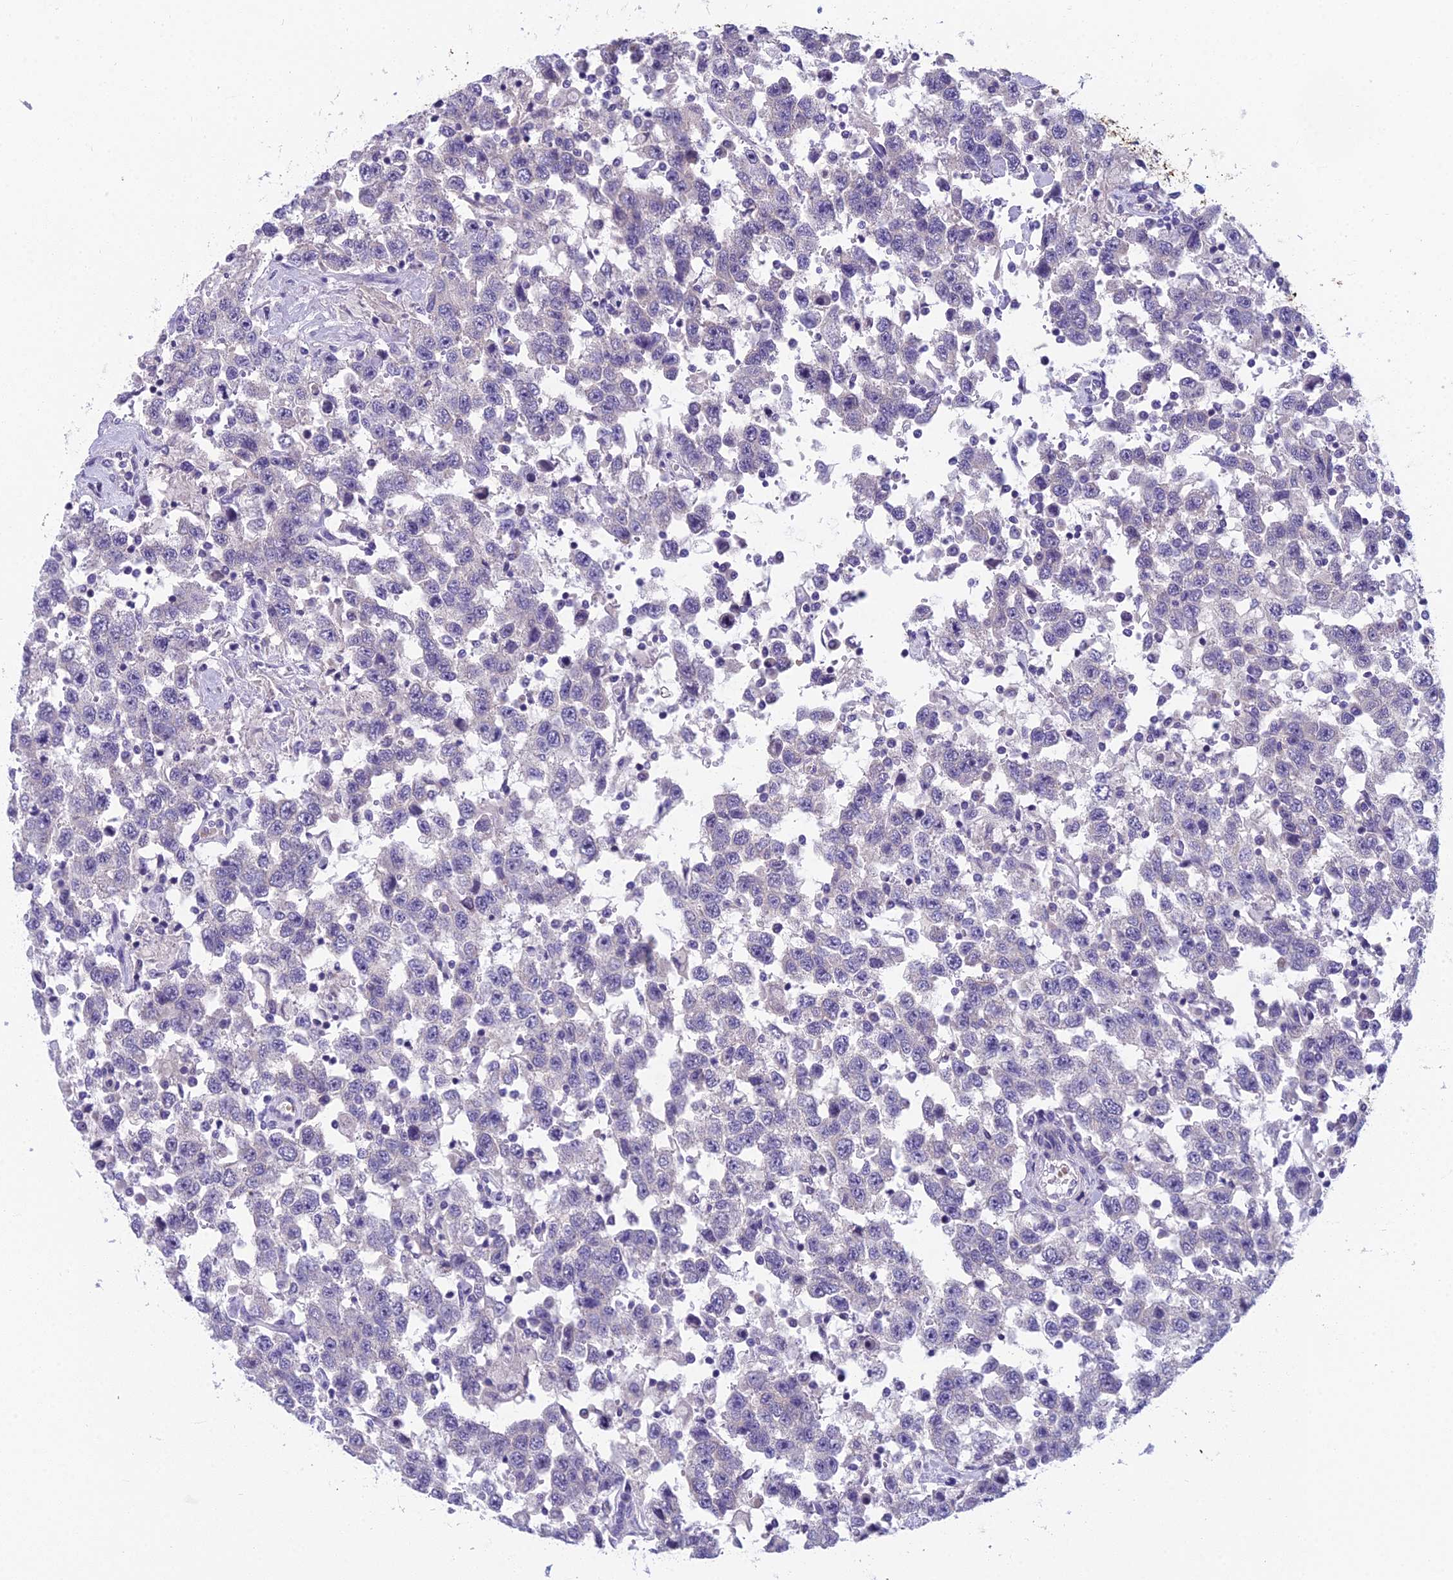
{"staining": {"intensity": "negative", "quantity": "none", "location": "none"}, "tissue": "testis cancer", "cell_type": "Tumor cells", "image_type": "cancer", "snomed": [{"axis": "morphology", "description": "Seminoma, NOS"}, {"axis": "topography", "description": "Testis"}], "caption": "IHC image of neoplastic tissue: human testis seminoma stained with DAB (3,3'-diaminobenzidine) displays no significant protein positivity in tumor cells. (DAB immunohistochemistry (IHC) with hematoxylin counter stain).", "gene": "RBM41", "patient": {"sex": "male", "age": 41}}